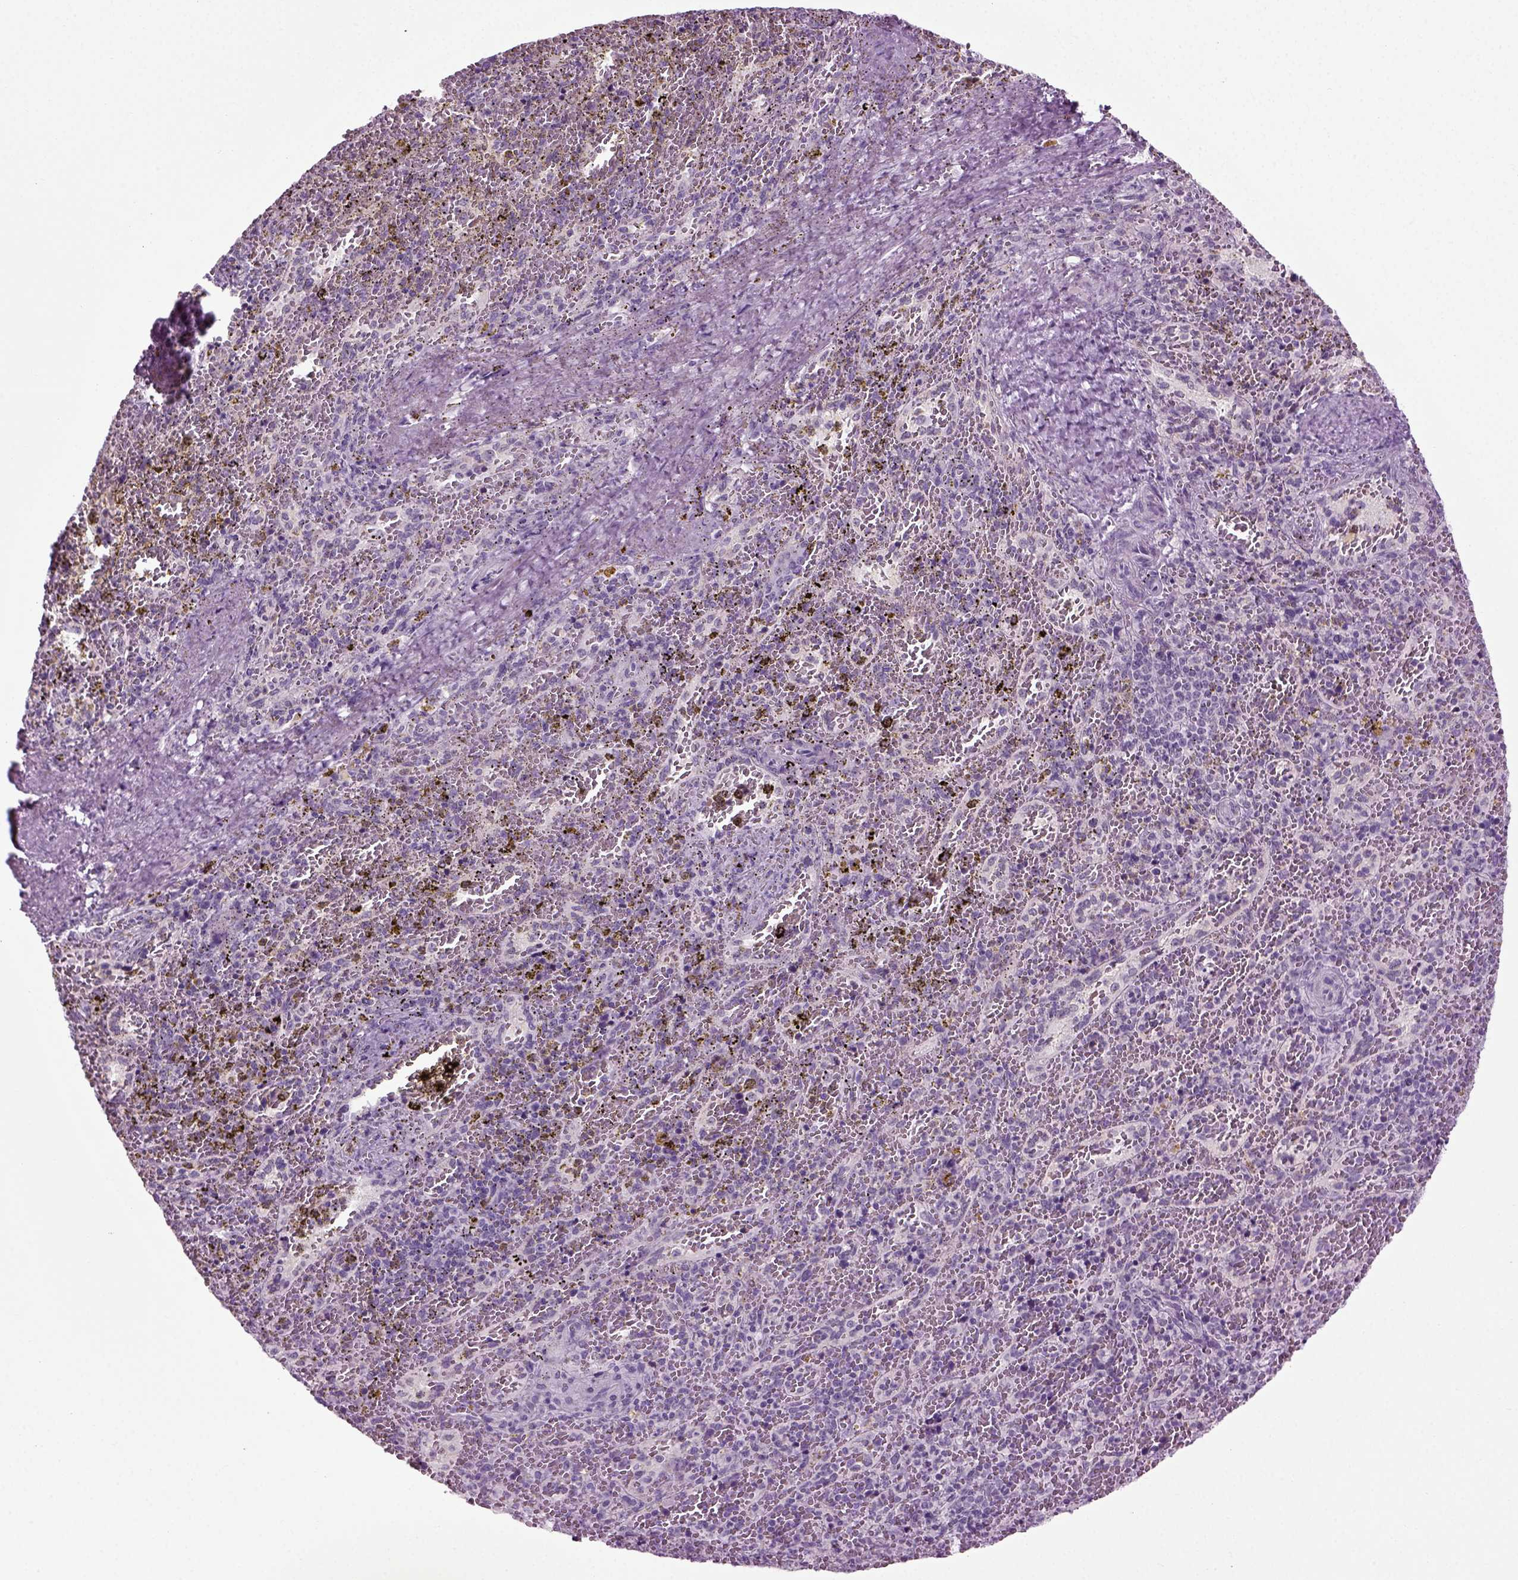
{"staining": {"intensity": "negative", "quantity": "none", "location": "none"}, "tissue": "spleen", "cell_type": "Cells in red pulp", "image_type": "normal", "snomed": [{"axis": "morphology", "description": "Normal tissue, NOS"}, {"axis": "topography", "description": "Spleen"}], "caption": "The micrograph demonstrates no staining of cells in red pulp in unremarkable spleen. (DAB immunohistochemistry visualized using brightfield microscopy, high magnification).", "gene": "ZC2HC1C", "patient": {"sex": "female", "age": 50}}